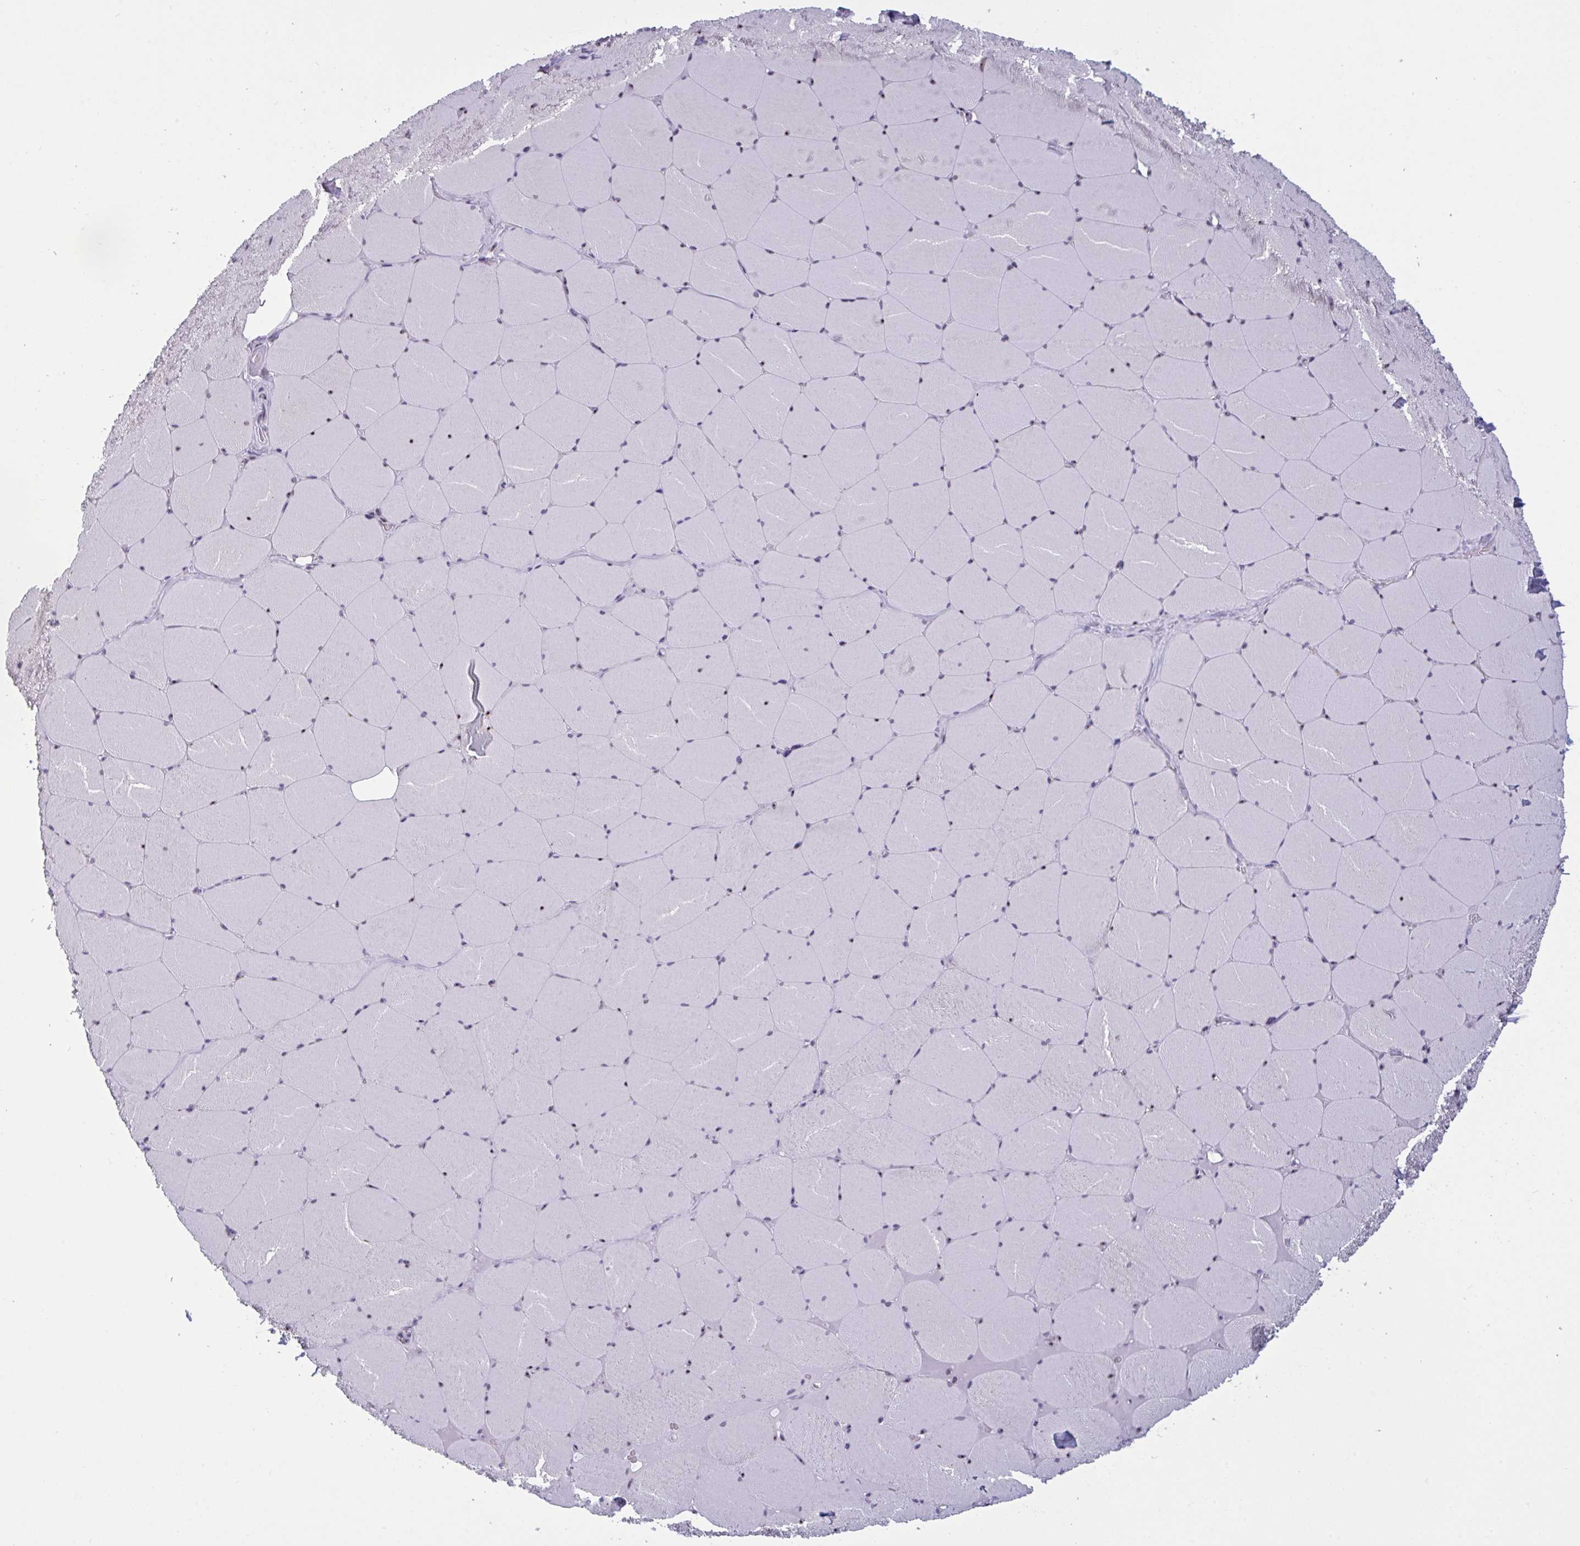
{"staining": {"intensity": "negative", "quantity": "none", "location": "none"}, "tissue": "skeletal muscle", "cell_type": "Myocytes", "image_type": "normal", "snomed": [{"axis": "morphology", "description": "Normal tissue, NOS"}, {"axis": "topography", "description": "Skeletal muscle"}, {"axis": "topography", "description": "Head-Neck"}], "caption": "DAB (3,3'-diaminobenzidine) immunohistochemical staining of benign skeletal muscle demonstrates no significant expression in myocytes. Brightfield microscopy of IHC stained with DAB (3,3'-diaminobenzidine) (brown) and hematoxylin (blue), captured at high magnification.", "gene": "TGM6", "patient": {"sex": "male", "age": 66}}